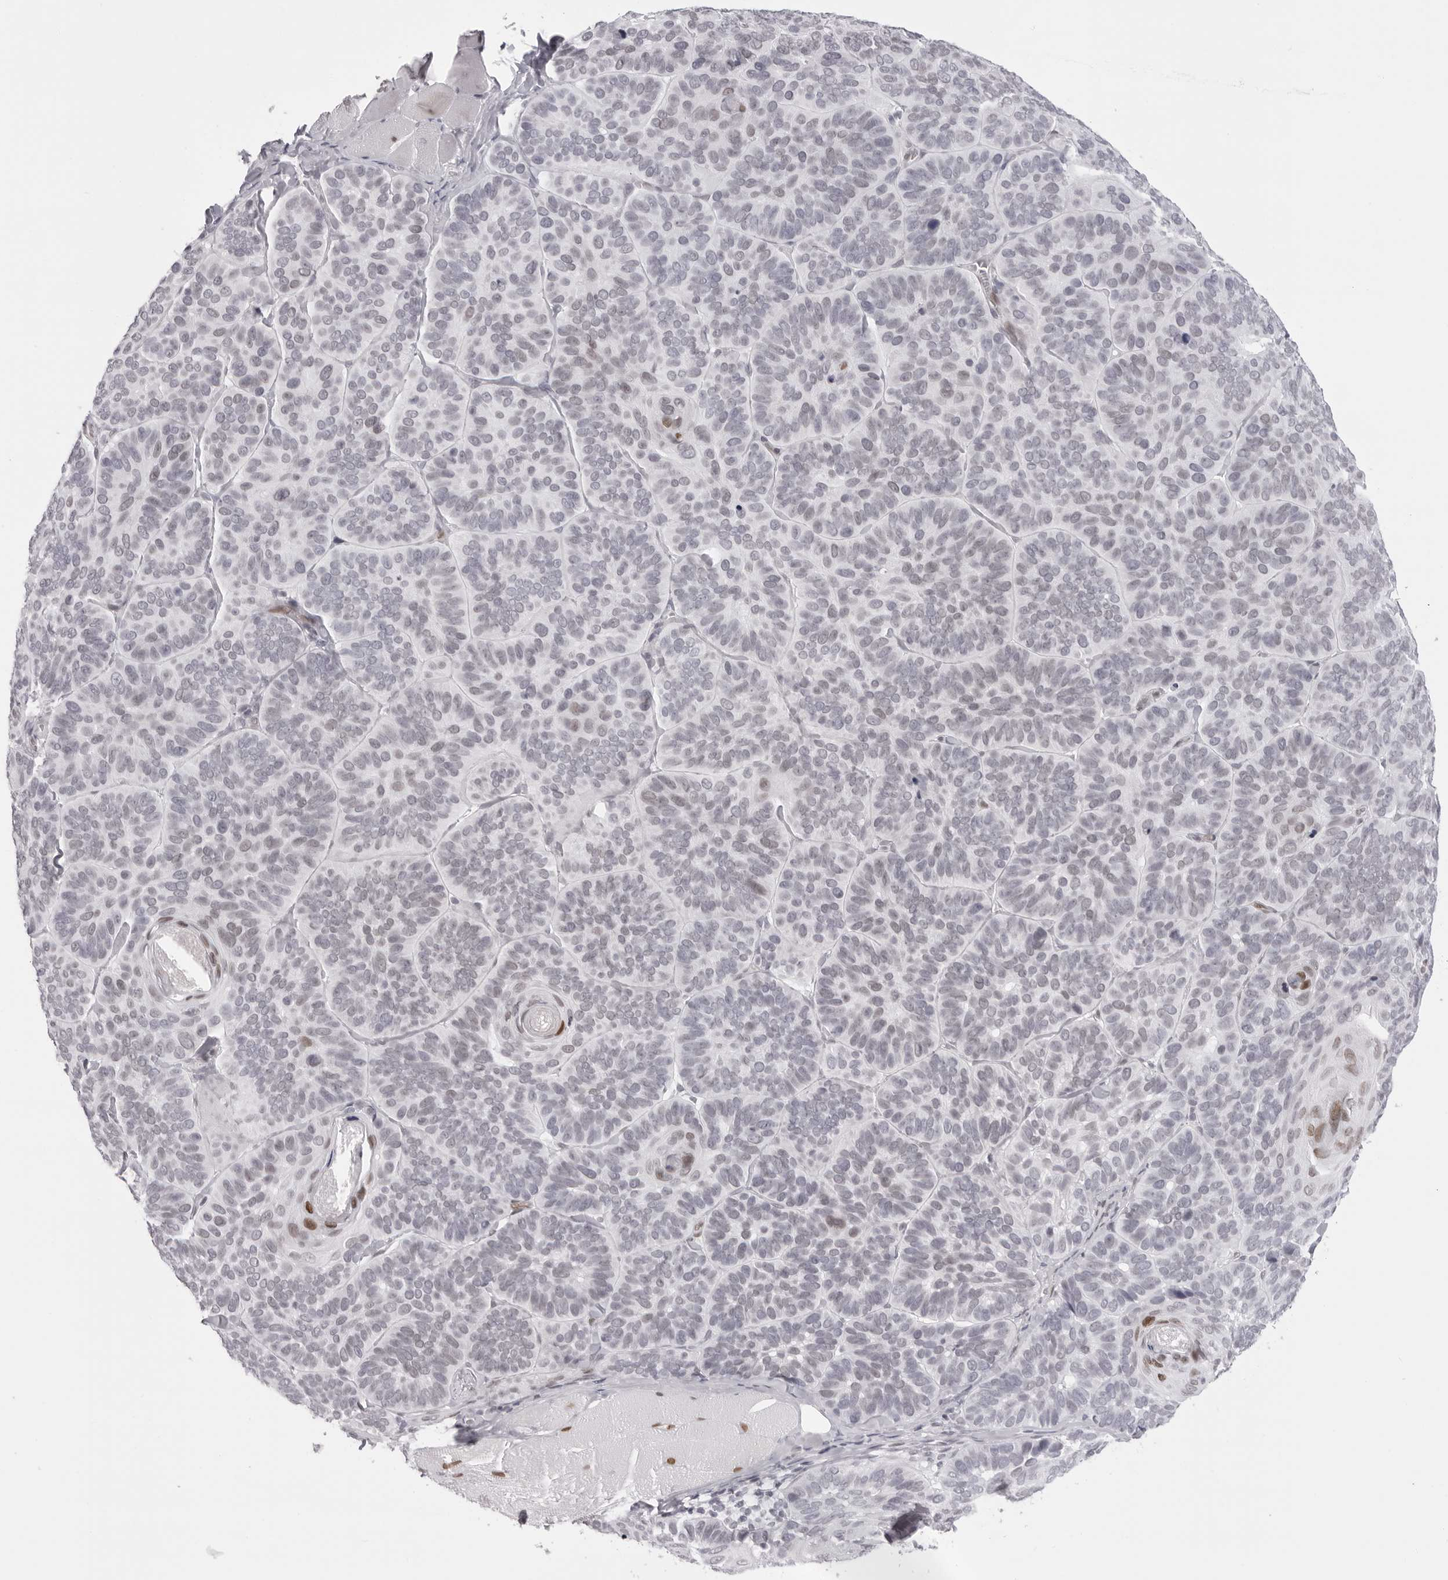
{"staining": {"intensity": "negative", "quantity": "none", "location": "none"}, "tissue": "skin cancer", "cell_type": "Tumor cells", "image_type": "cancer", "snomed": [{"axis": "morphology", "description": "Basal cell carcinoma"}, {"axis": "topography", "description": "Skin"}], "caption": "Skin cancer (basal cell carcinoma) was stained to show a protein in brown. There is no significant positivity in tumor cells. (Brightfield microscopy of DAB immunohistochemistry (IHC) at high magnification).", "gene": "MAFK", "patient": {"sex": "male", "age": 62}}